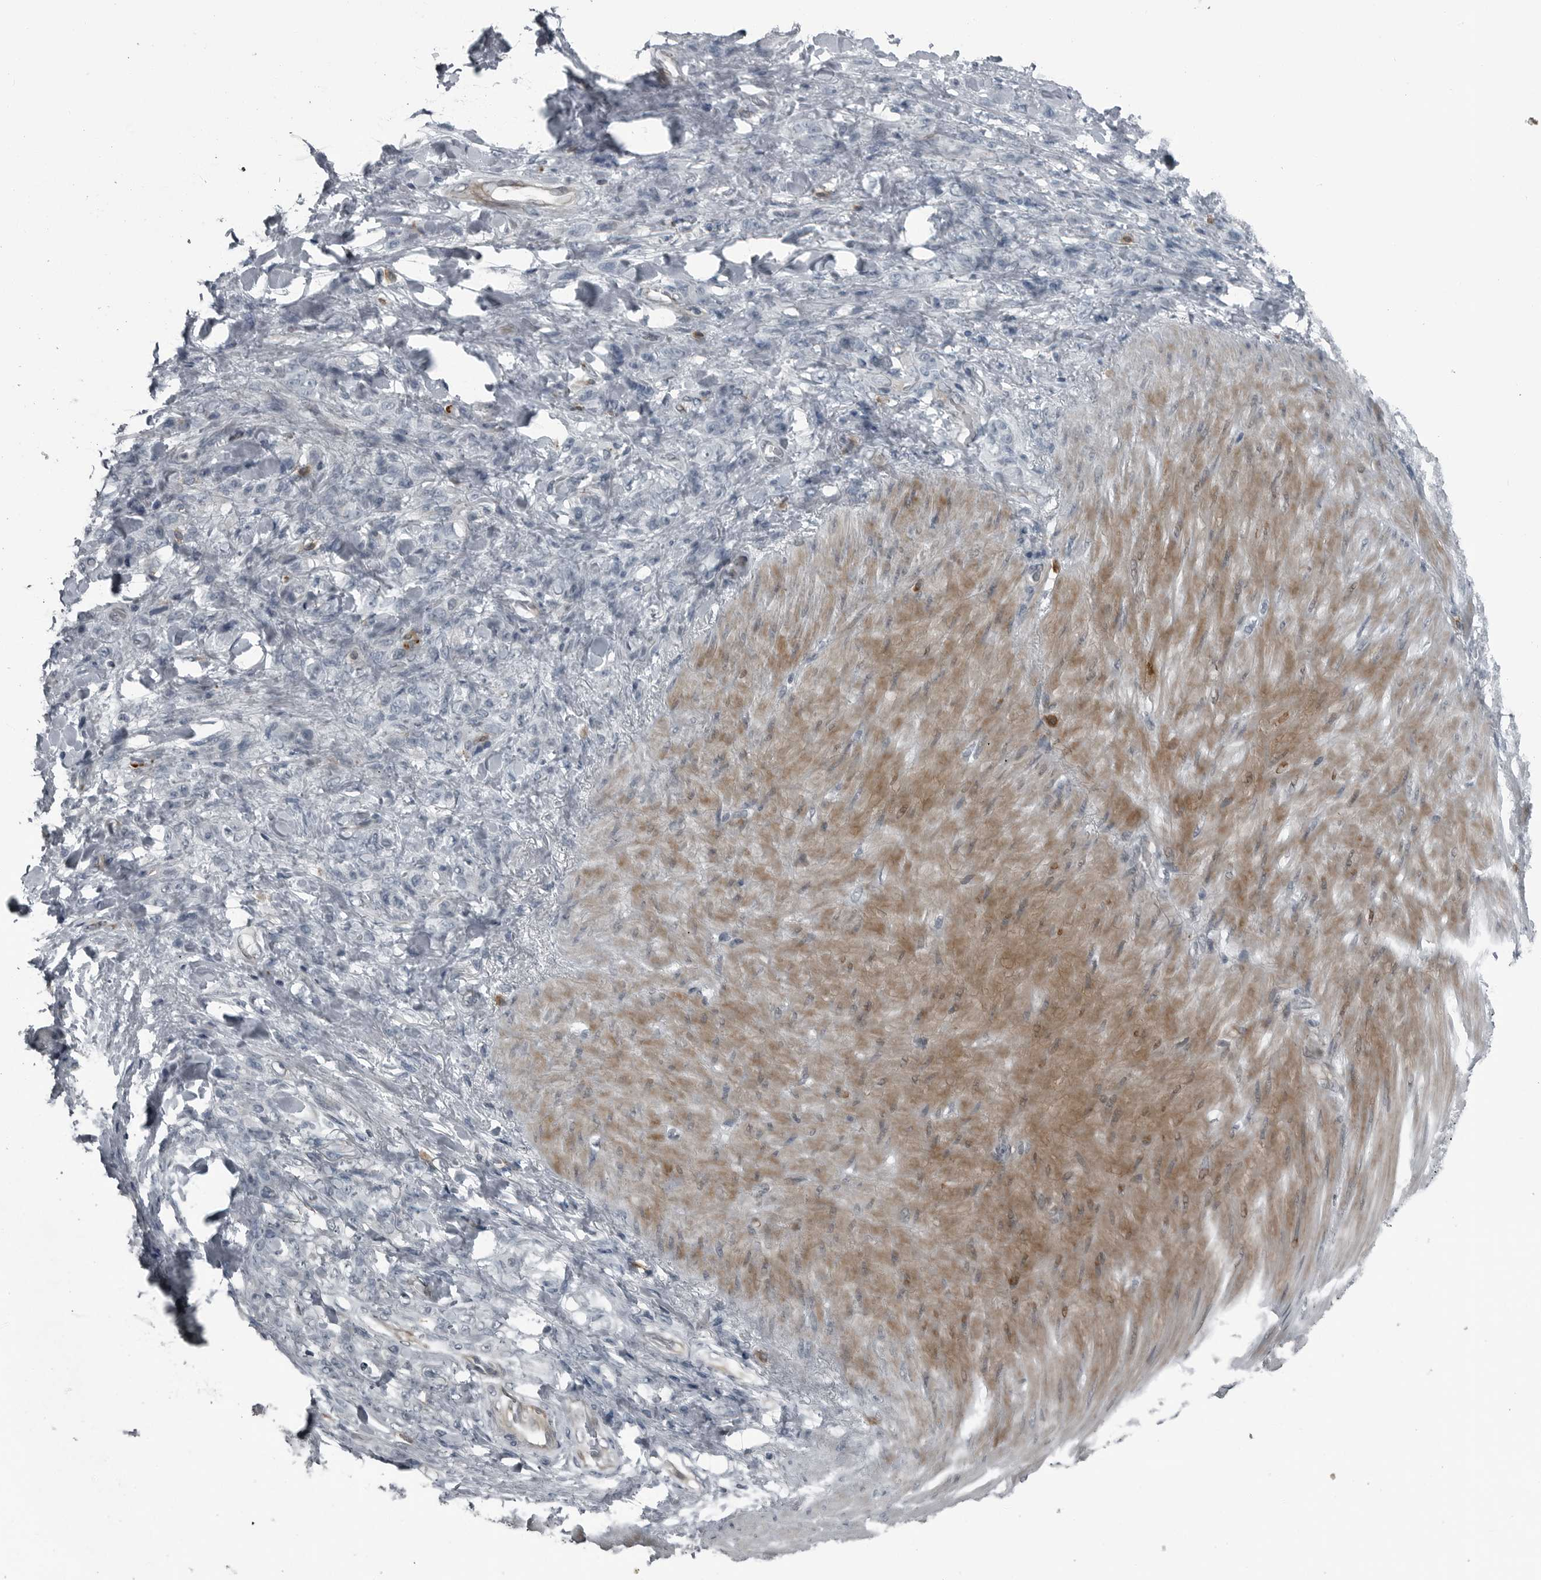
{"staining": {"intensity": "negative", "quantity": "none", "location": "none"}, "tissue": "stomach cancer", "cell_type": "Tumor cells", "image_type": "cancer", "snomed": [{"axis": "morphology", "description": "Normal tissue, NOS"}, {"axis": "morphology", "description": "Adenocarcinoma, NOS"}, {"axis": "topography", "description": "Stomach"}], "caption": "Immunohistochemistry of stomach cancer reveals no positivity in tumor cells.", "gene": "GAK", "patient": {"sex": "male", "age": 82}}